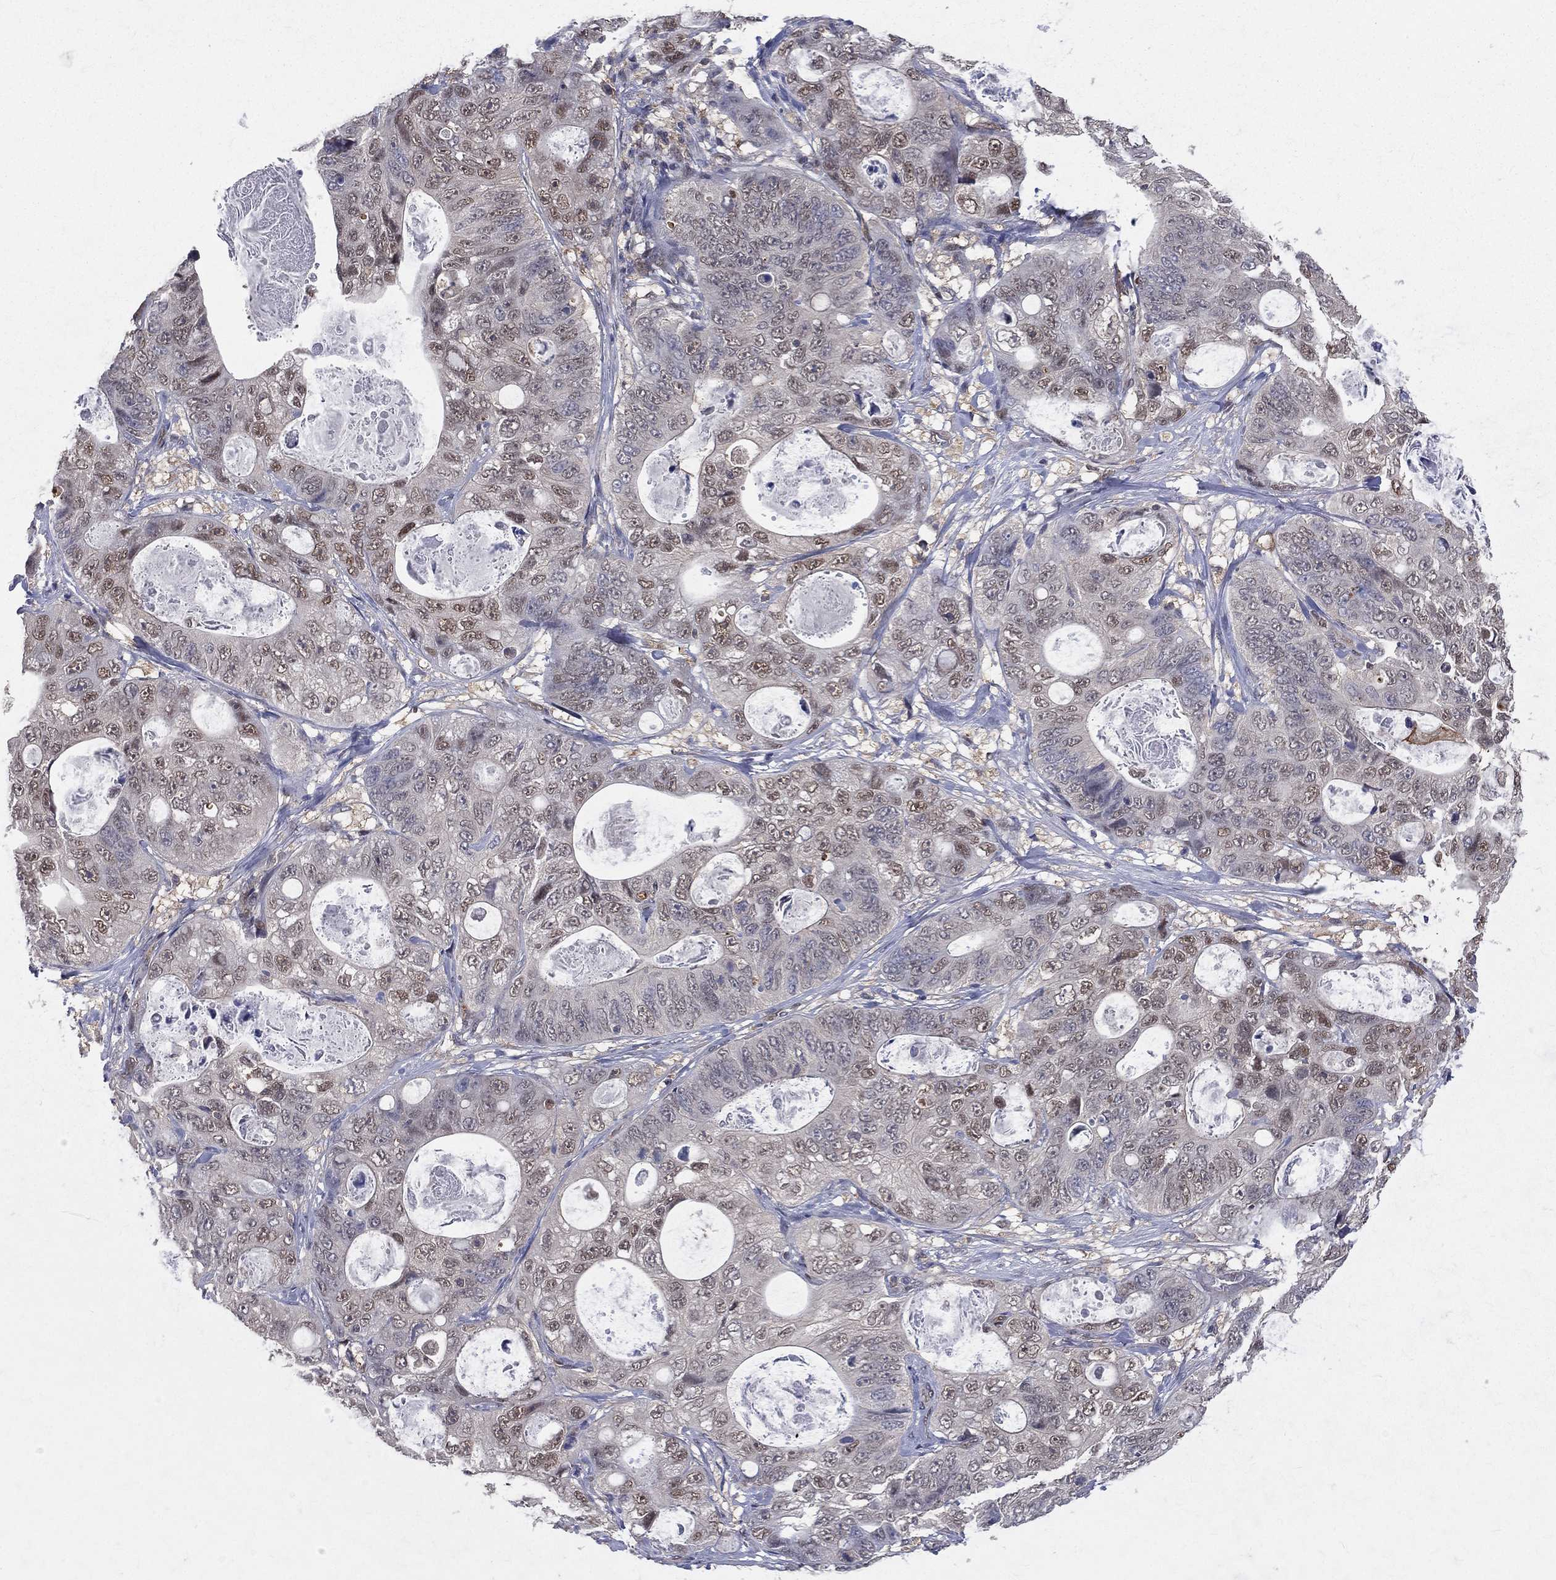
{"staining": {"intensity": "weak", "quantity": "25%-75%", "location": "nuclear"}, "tissue": "stomach cancer", "cell_type": "Tumor cells", "image_type": "cancer", "snomed": [{"axis": "morphology", "description": "Normal tissue, NOS"}, {"axis": "morphology", "description": "Adenocarcinoma, NOS"}, {"axis": "topography", "description": "Stomach"}], "caption": "Protein expression analysis of stomach adenocarcinoma demonstrates weak nuclear expression in about 25%-75% of tumor cells.", "gene": "GMPR2", "patient": {"sex": "female", "age": 89}}